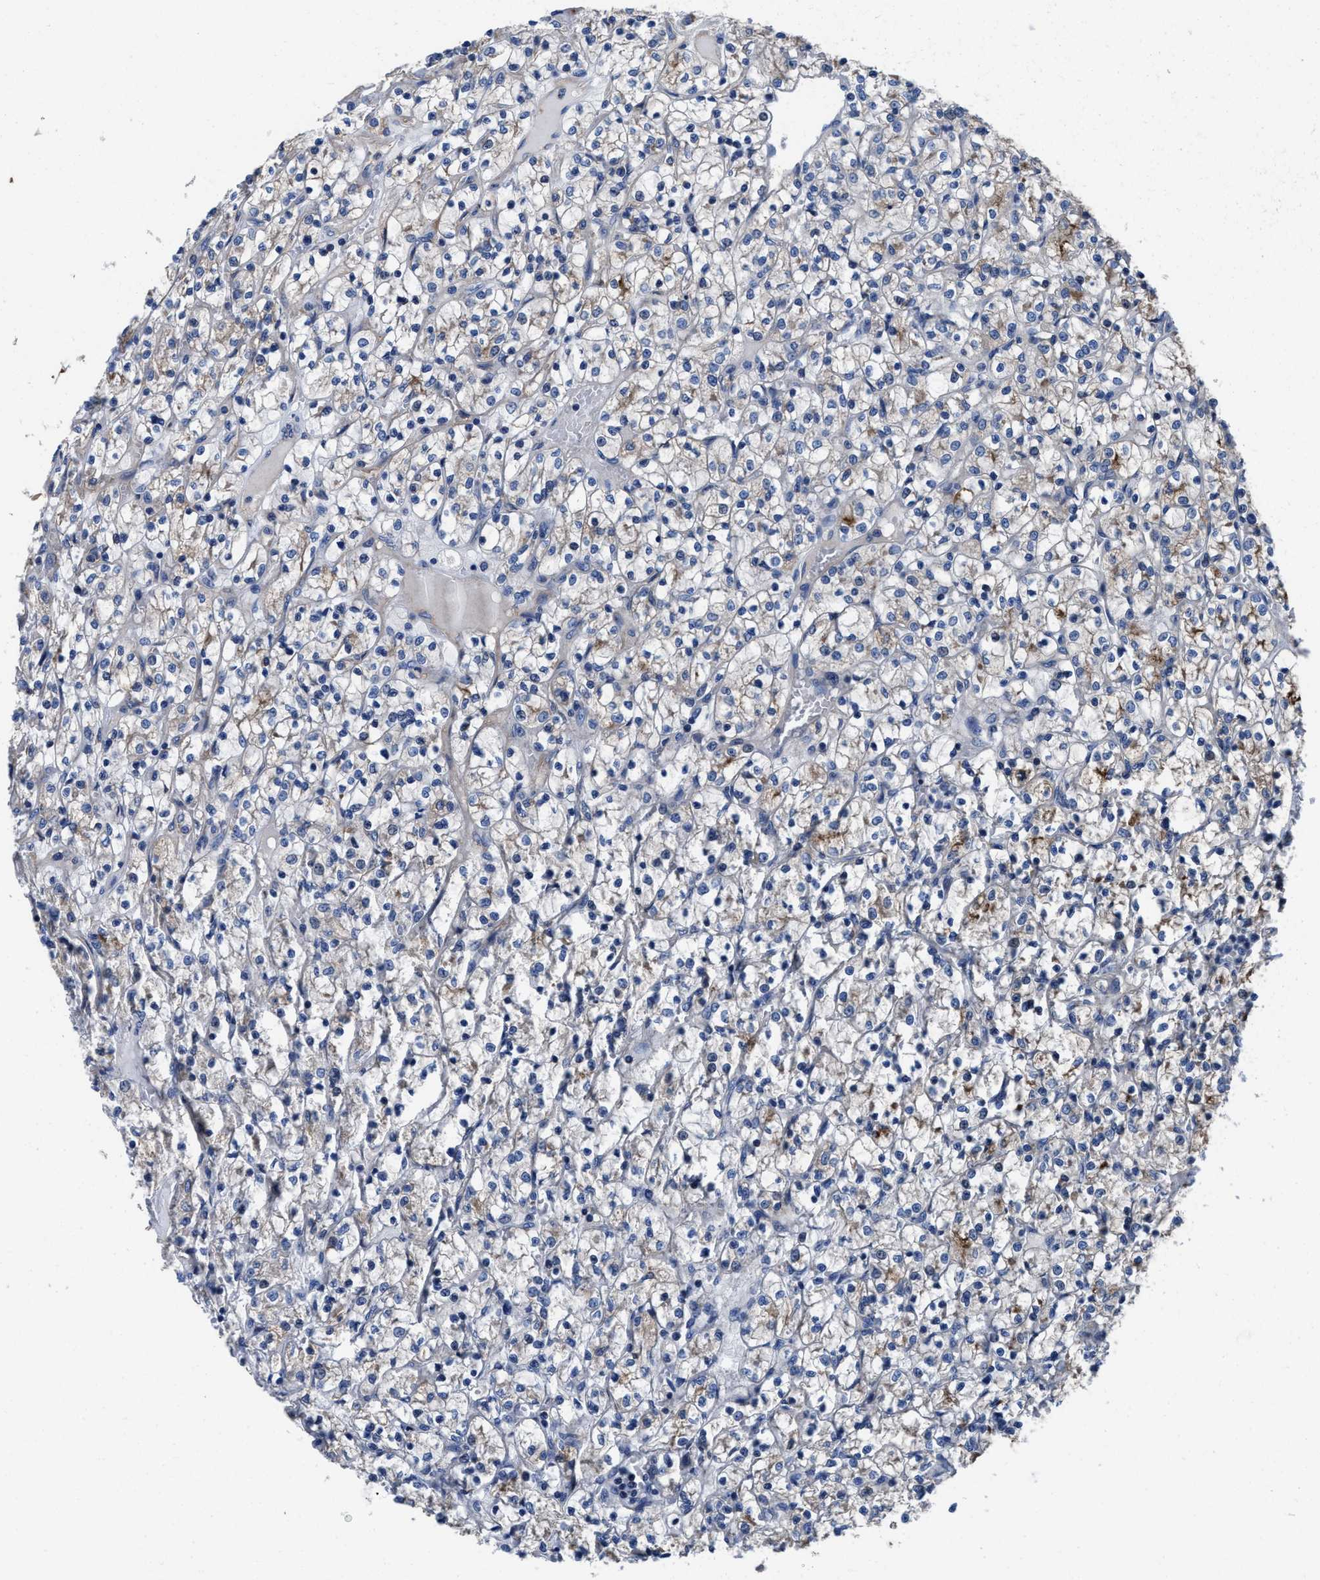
{"staining": {"intensity": "moderate", "quantity": "<25%", "location": "cytoplasmic/membranous"}, "tissue": "renal cancer", "cell_type": "Tumor cells", "image_type": "cancer", "snomed": [{"axis": "morphology", "description": "Adenocarcinoma, NOS"}, {"axis": "topography", "description": "Kidney"}], "caption": "A brown stain shows moderate cytoplasmic/membranous expression of a protein in human renal cancer (adenocarcinoma) tumor cells.", "gene": "TMEM30A", "patient": {"sex": "female", "age": 69}}